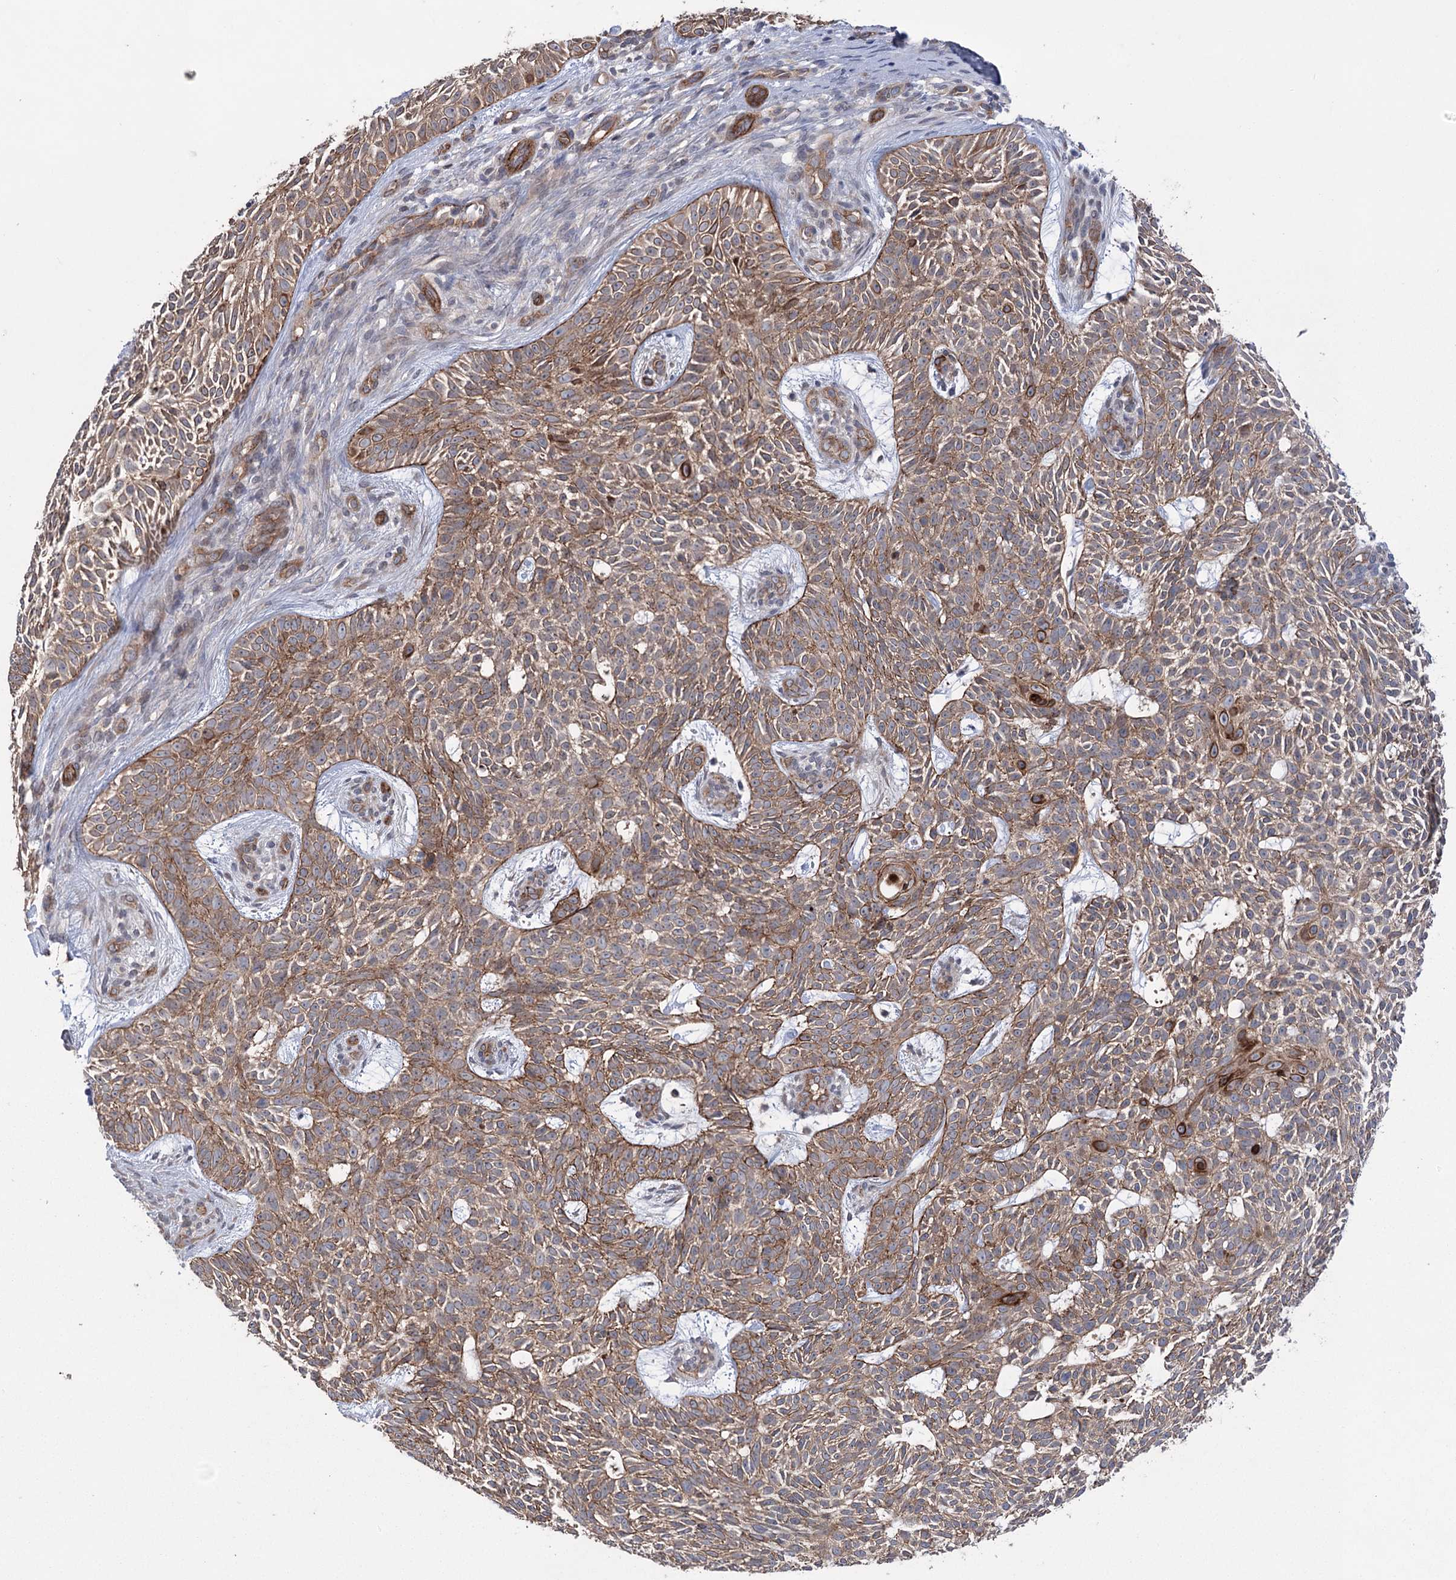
{"staining": {"intensity": "moderate", "quantity": ">75%", "location": "cytoplasmic/membranous"}, "tissue": "skin cancer", "cell_type": "Tumor cells", "image_type": "cancer", "snomed": [{"axis": "morphology", "description": "Basal cell carcinoma"}, {"axis": "topography", "description": "Skin"}], "caption": "Protein expression analysis of human basal cell carcinoma (skin) reveals moderate cytoplasmic/membranous positivity in about >75% of tumor cells. The staining was performed using DAB (3,3'-diaminobenzidine), with brown indicating positive protein expression. Nuclei are stained blue with hematoxylin.", "gene": "TRIM71", "patient": {"sex": "male", "age": 75}}